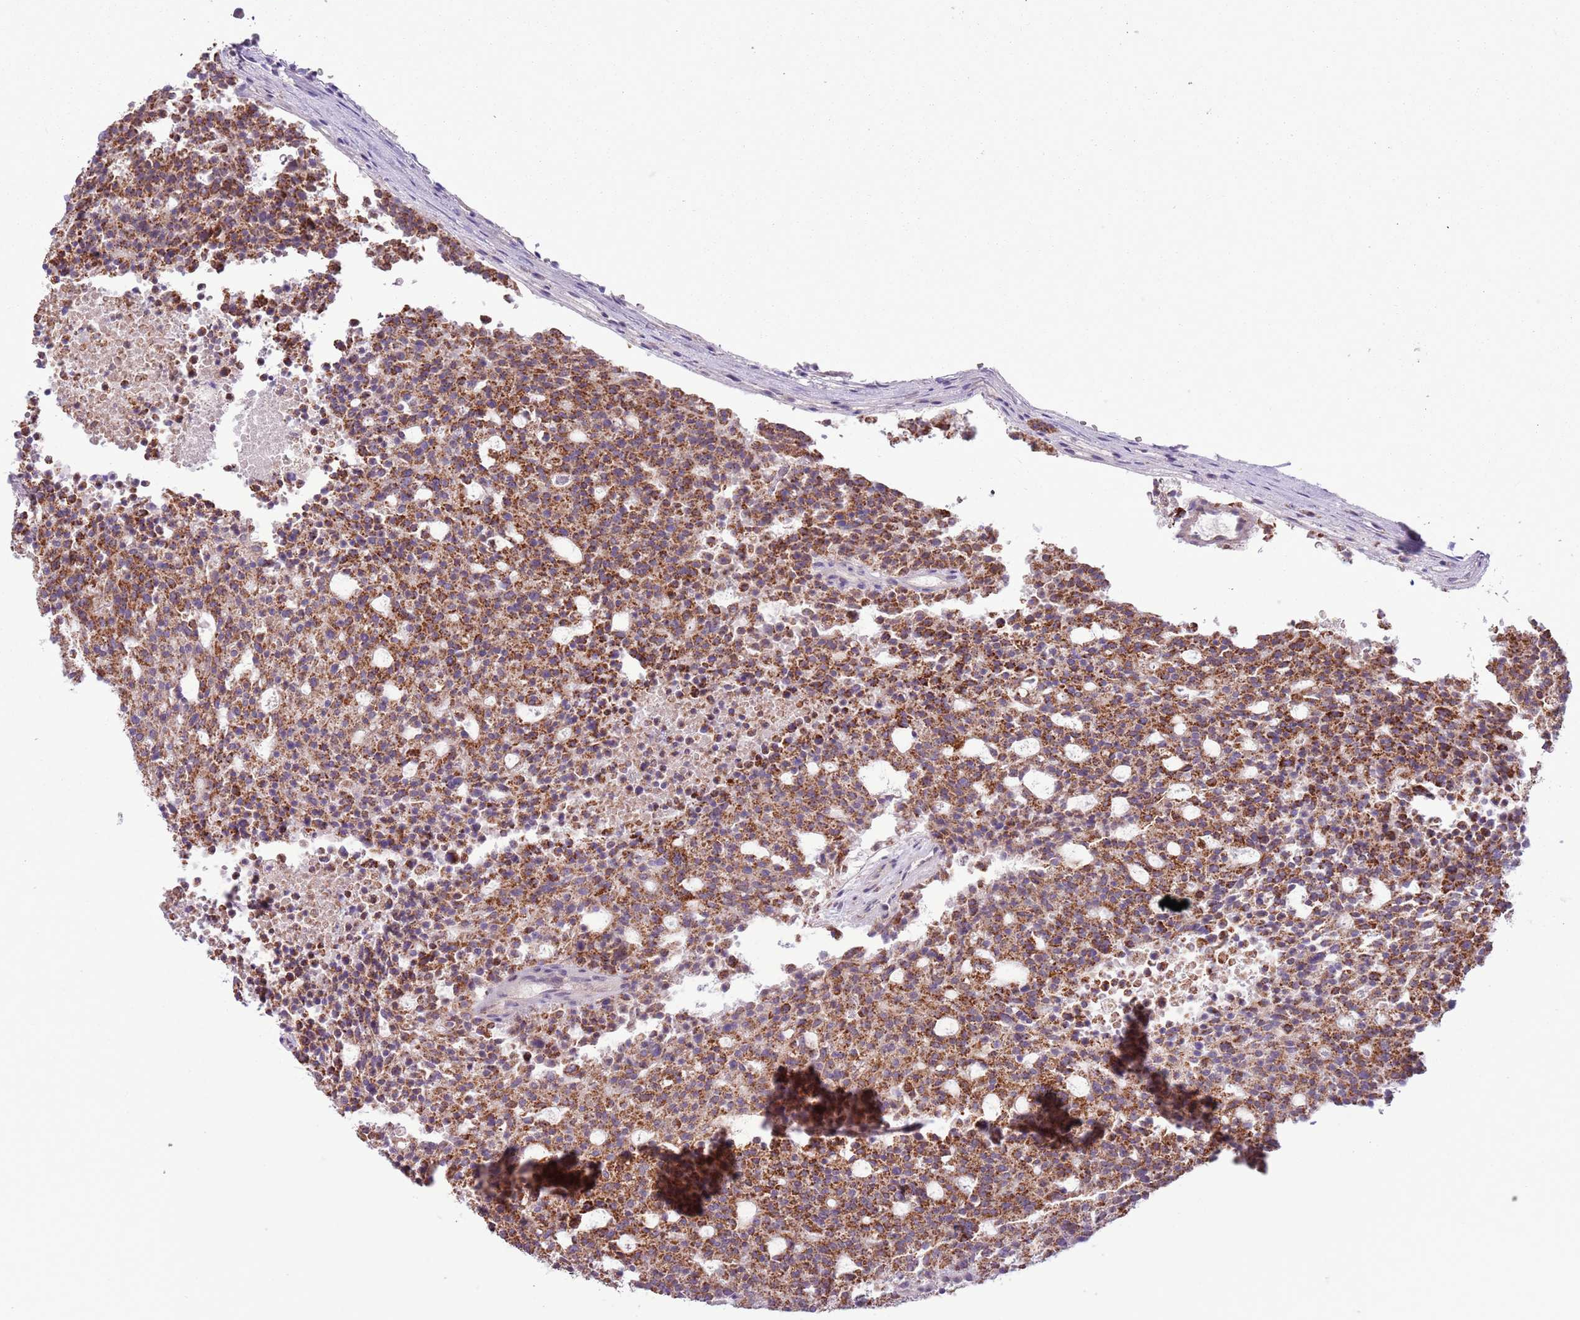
{"staining": {"intensity": "moderate", "quantity": ">75%", "location": "cytoplasmic/membranous"}, "tissue": "carcinoid", "cell_type": "Tumor cells", "image_type": "cancer", "snomed": [{"axis": "morphology", "description": "Carcinoid, malignant, NOS"}, {"axis": "topography", "description": "Pancreas"}], "caption": "Carcinoid stained with IHC exhibits moderate cytoplasmic/membranous expression in approximately >75% of tumor cells.", "gene": "MLLT11", "patient": {"sex": "female", "age": 54}}